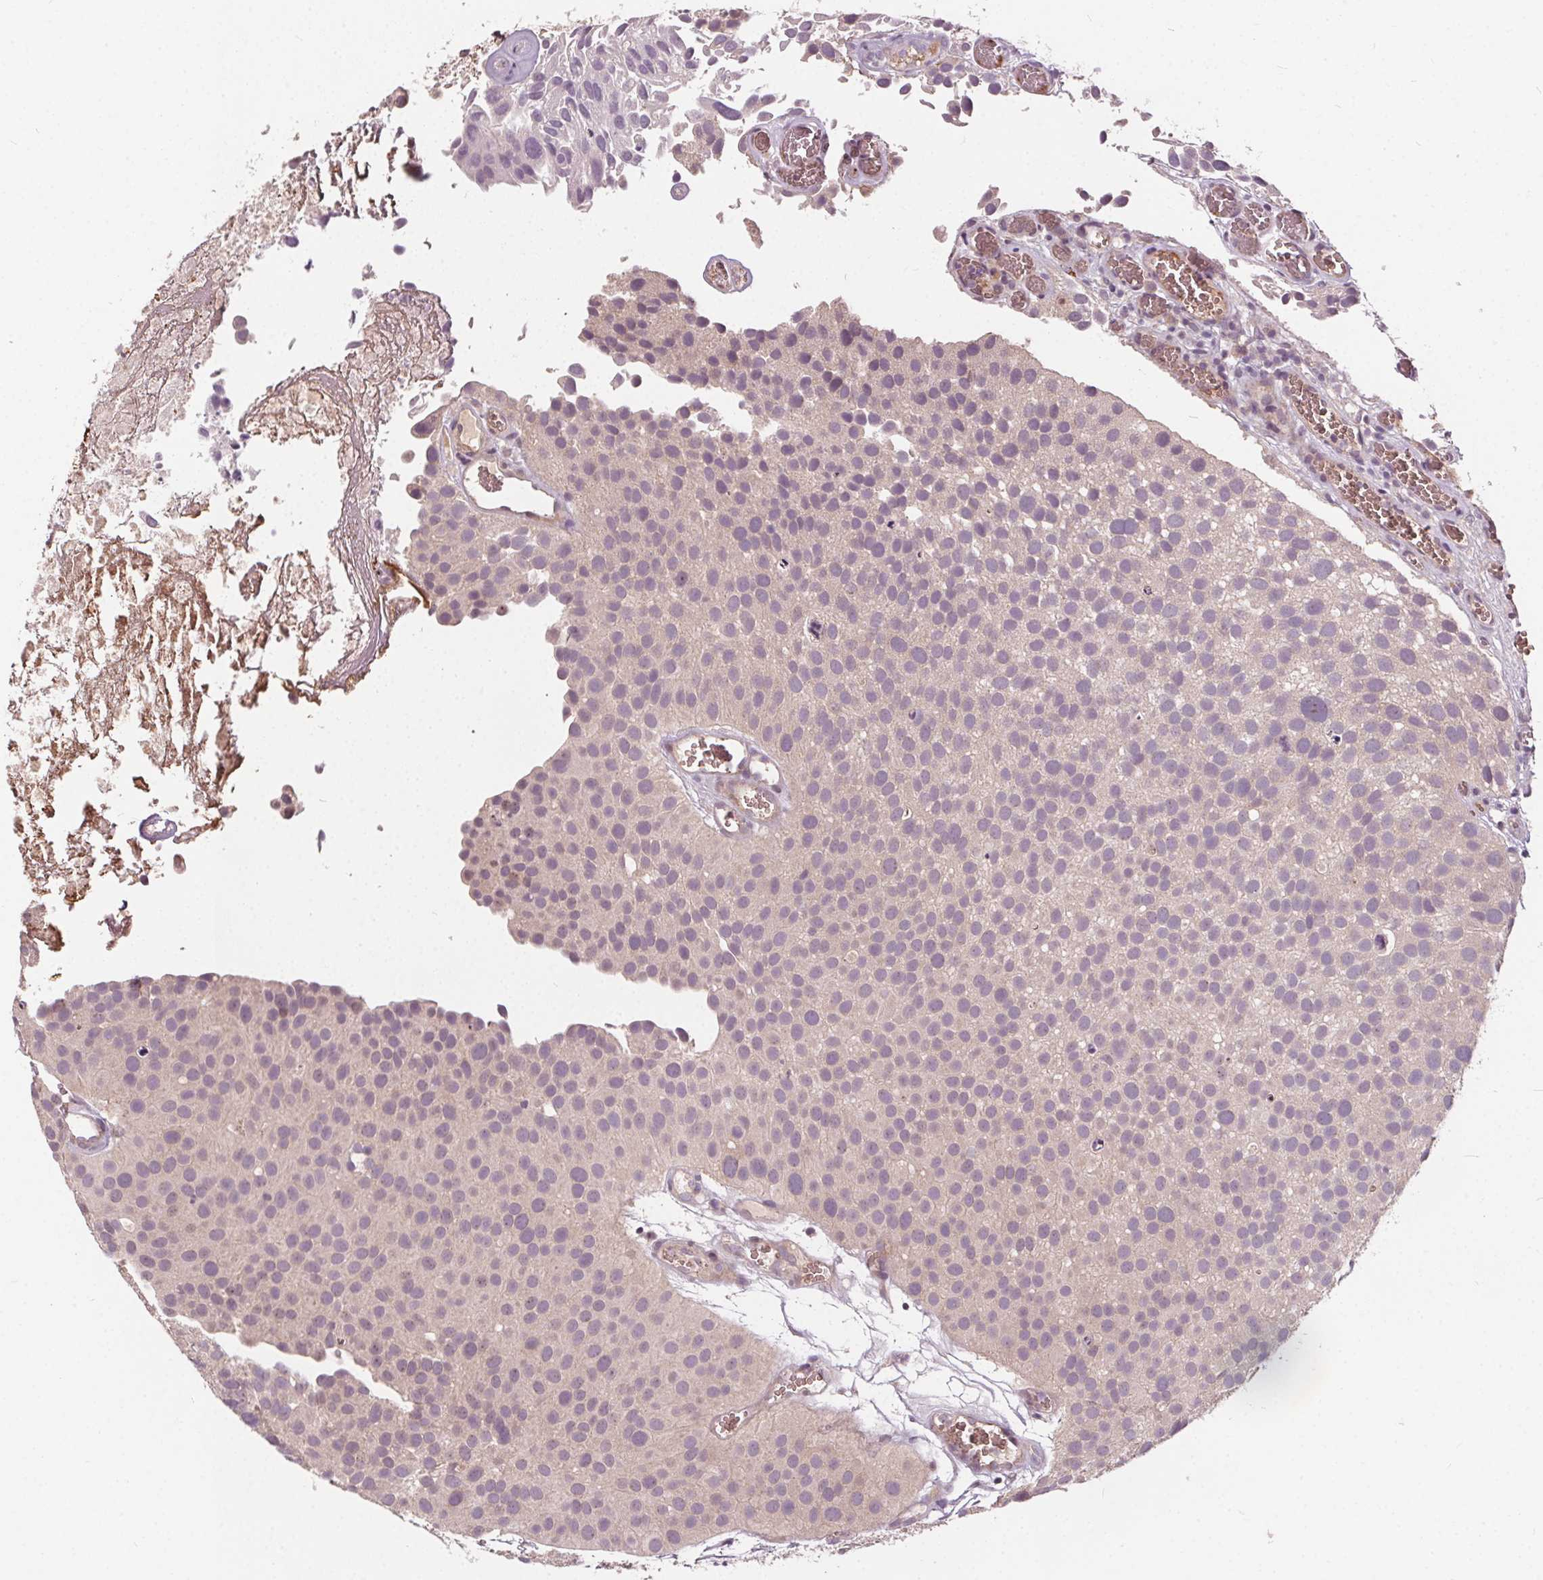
{"staining": {"intensity": "negative", "quantity": "none", "location": "none"}, "tissue": "urothelial cancer", "cell_type": "Tumor cells", "image_type": "cancer", "snomed": [{"axis": "morphology", "description": "Urothelial carcinoma, Low grade"}, {"axis": "topography", "description": "Urinary bladder"}], "caption": "Photomicrograph shows no significant protein expression in tumor cells of urothelial cancer. (DAB IHC with hematoxylin counter stain).", "gene": "IPO13", "patient": {"sex": "female", "age": 69}}